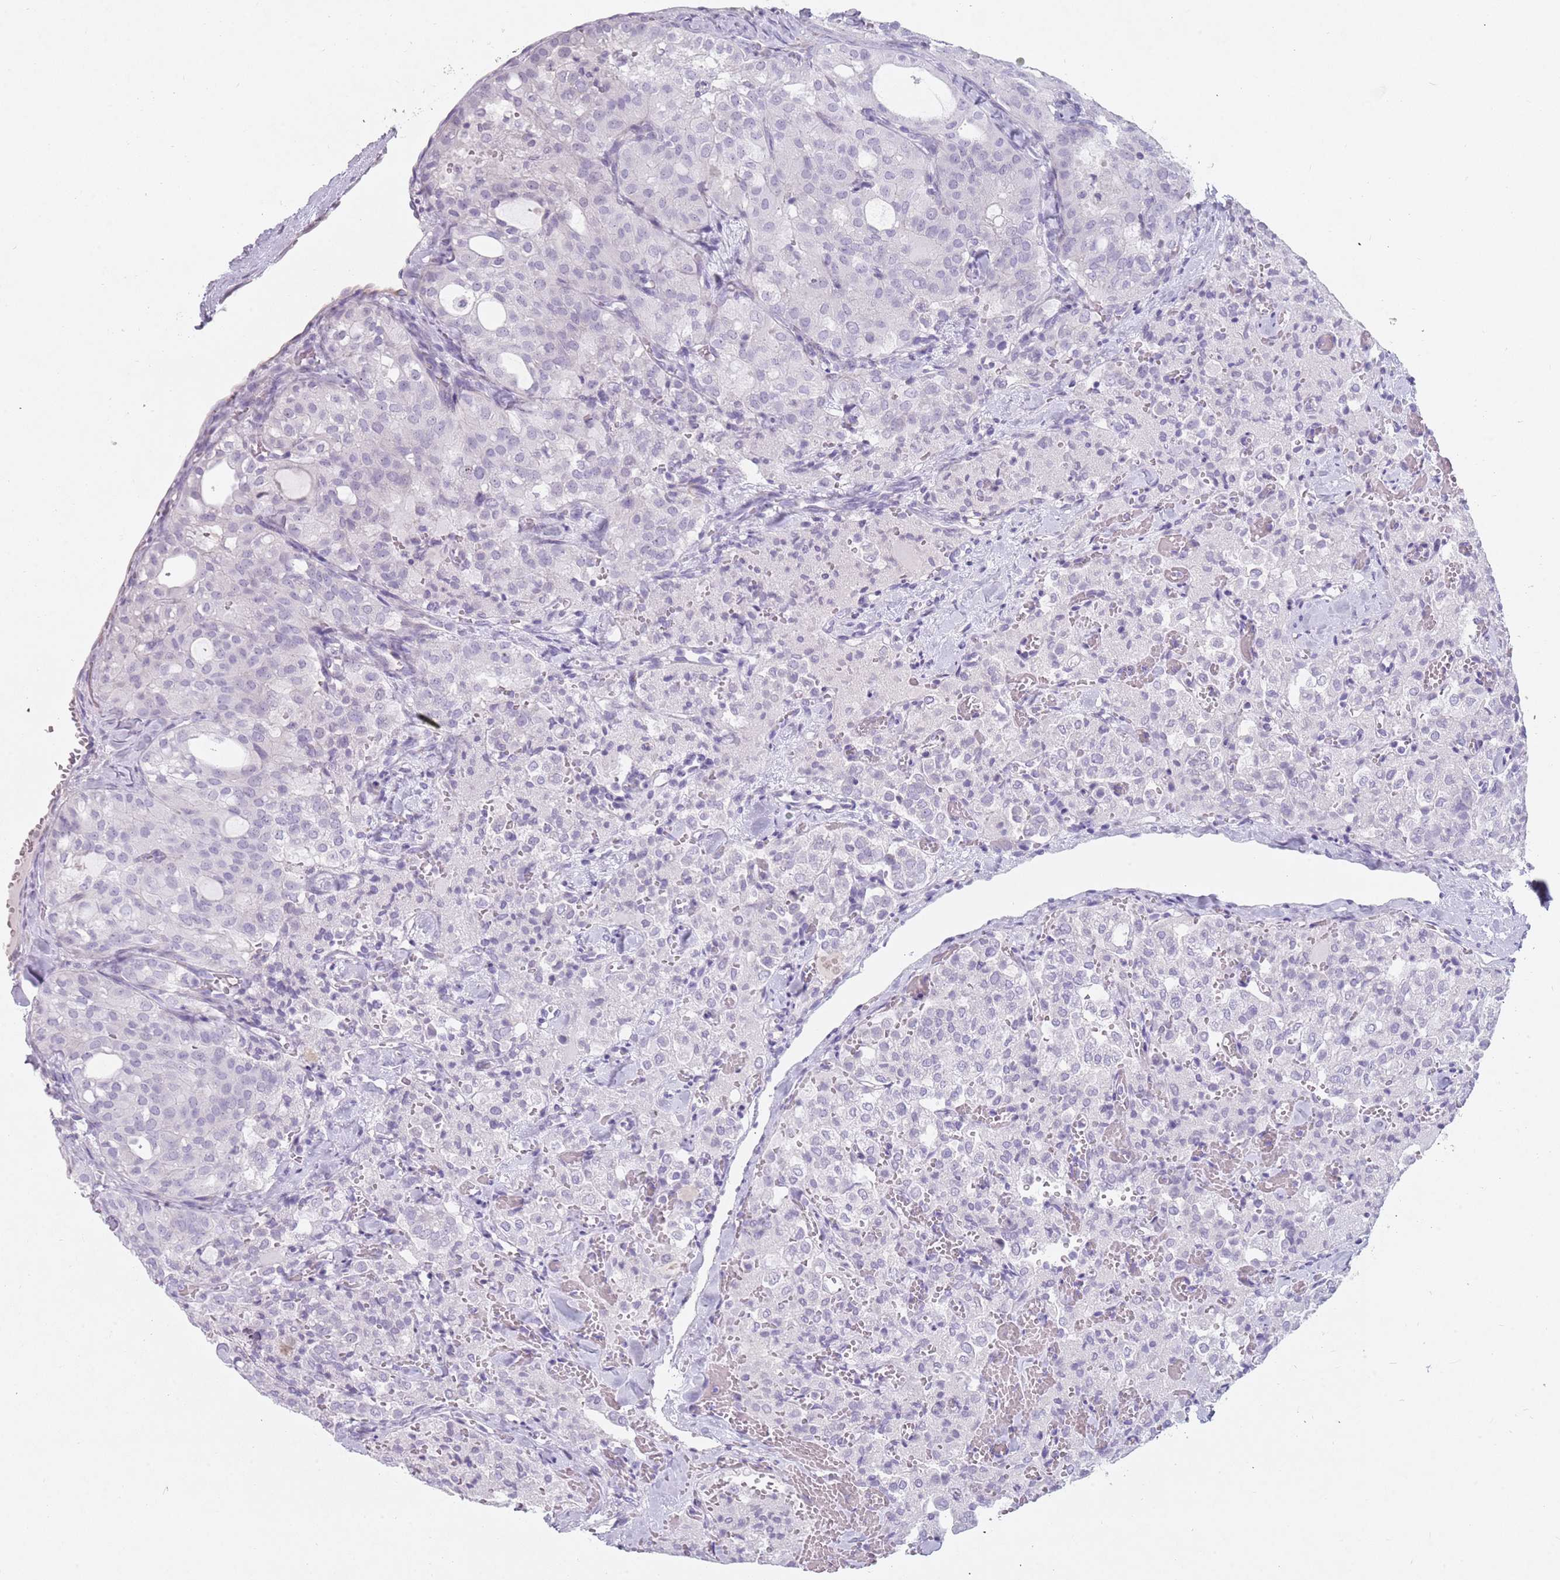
{"staining": {"intensity": "negative", "quantity": "none", "location": "none"}, "tissue": "thyroid cancer", "cell_type": "Tumor cells", "image_type": "cancer", "snomed": [{"axis": "morphology", "description": "Follicular adenoma carcinoma, NOS"}, {"axis": "topography", "description": "Thyroid gland"}], "caption": "Thyroid follicular adenoma carcinoma stained for a protein using immunohistochemistry exhibits no staining tumor cells.", "gene": "DDX4", "patient": {"sex": "male", "age": 75}}